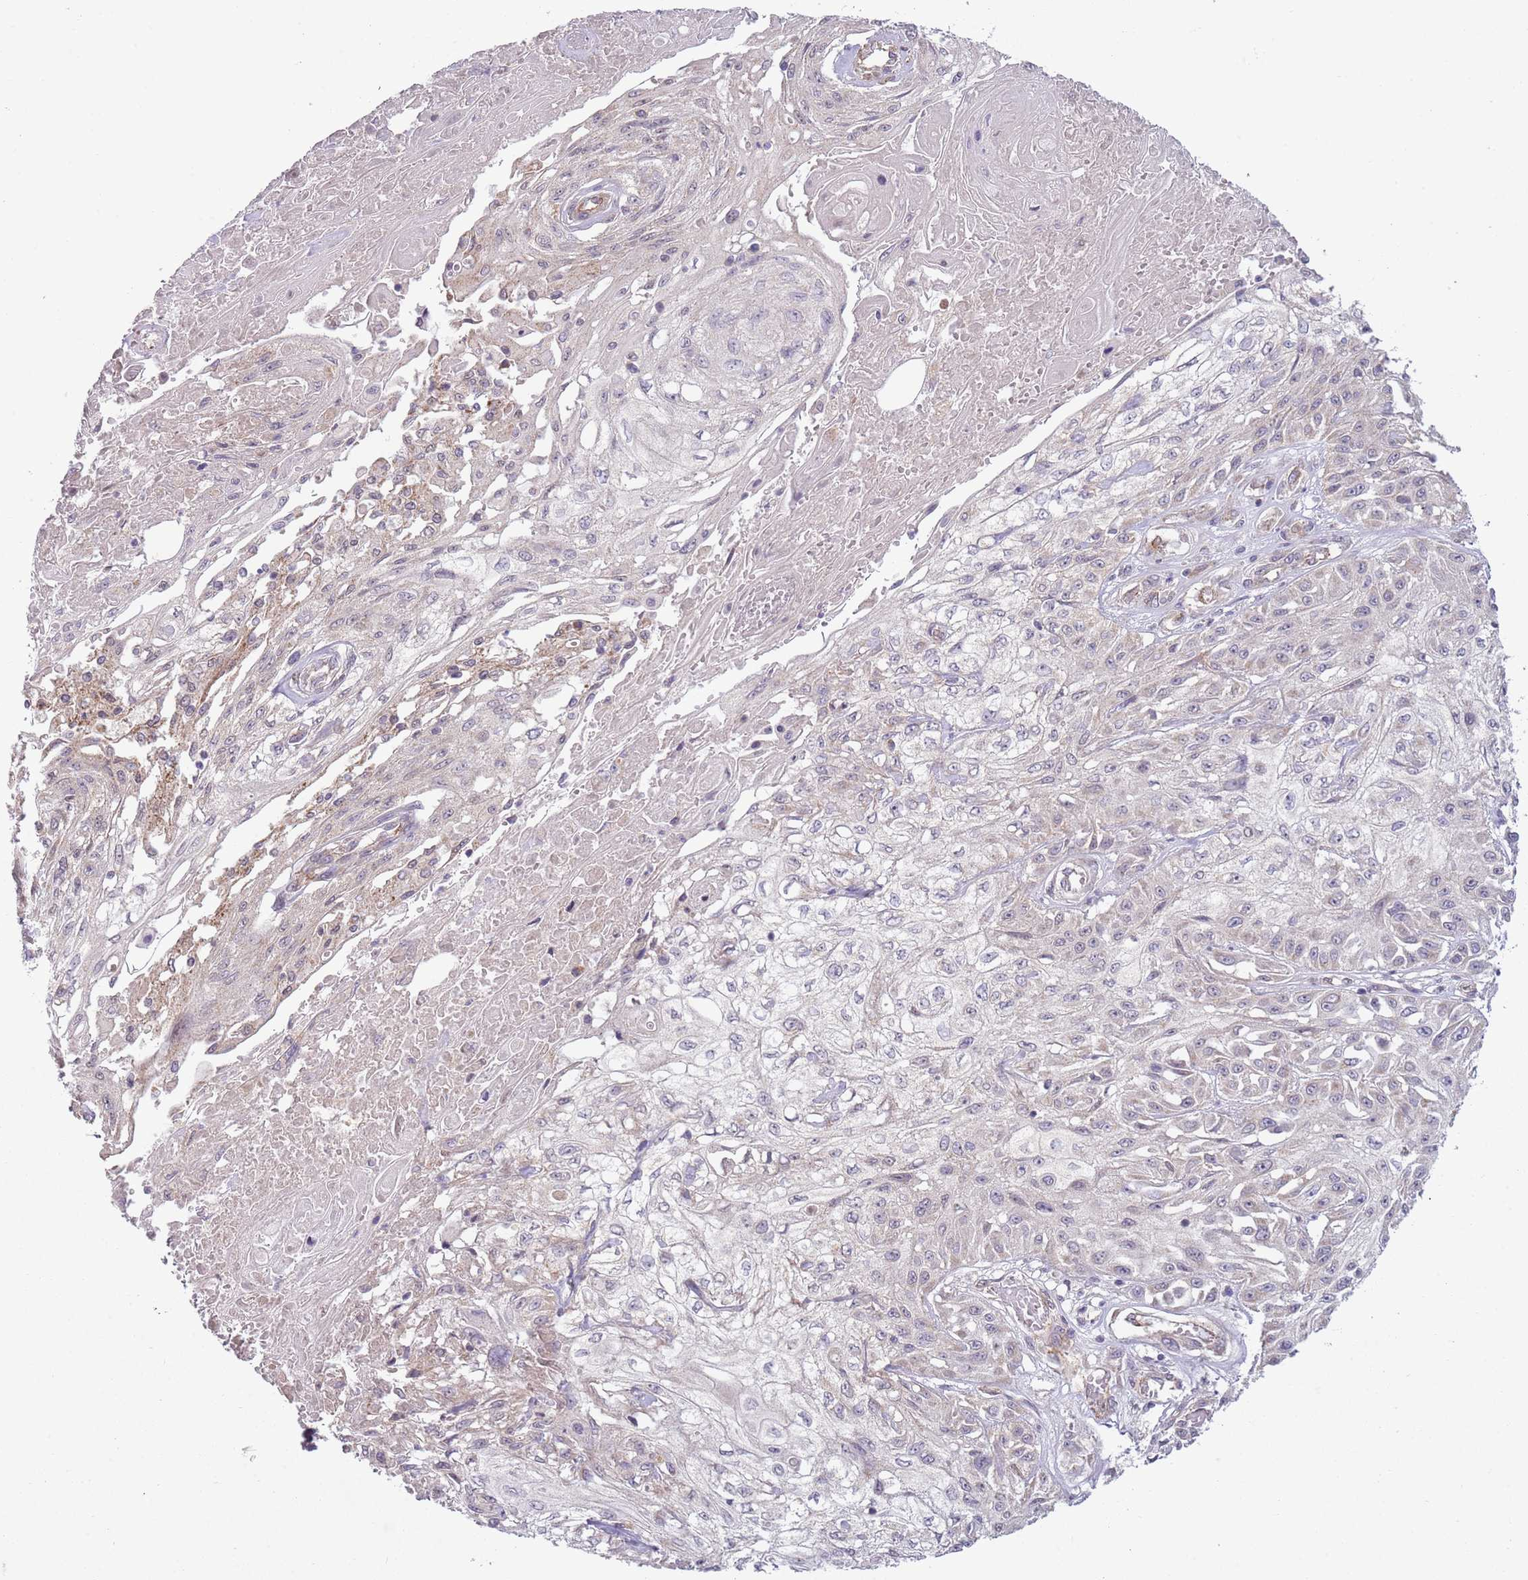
{"staining": {"intensity": "negative", "quantity": "none", "location": "none"}, "tissue": "skin cancer", "cell_type": "Tumor cells", "image_type": "cancer", "snomed": [{"axis": "morphology", "description": "Squamous cell carcinoma, NOS"}, {"axis": "morphology", "description": "Squamous cell carcinoma, metastatic, NOS"}, {"axis": "topography", "description": "Skin"}, {"axis": "topography", "description": "Lymph node"}], "caption": "Immunohistochemical staining of skin cancer displays no significant staining in tumor cells.", "gene": "SKOR2", "patient": {"sex": "male", "age": 75}}